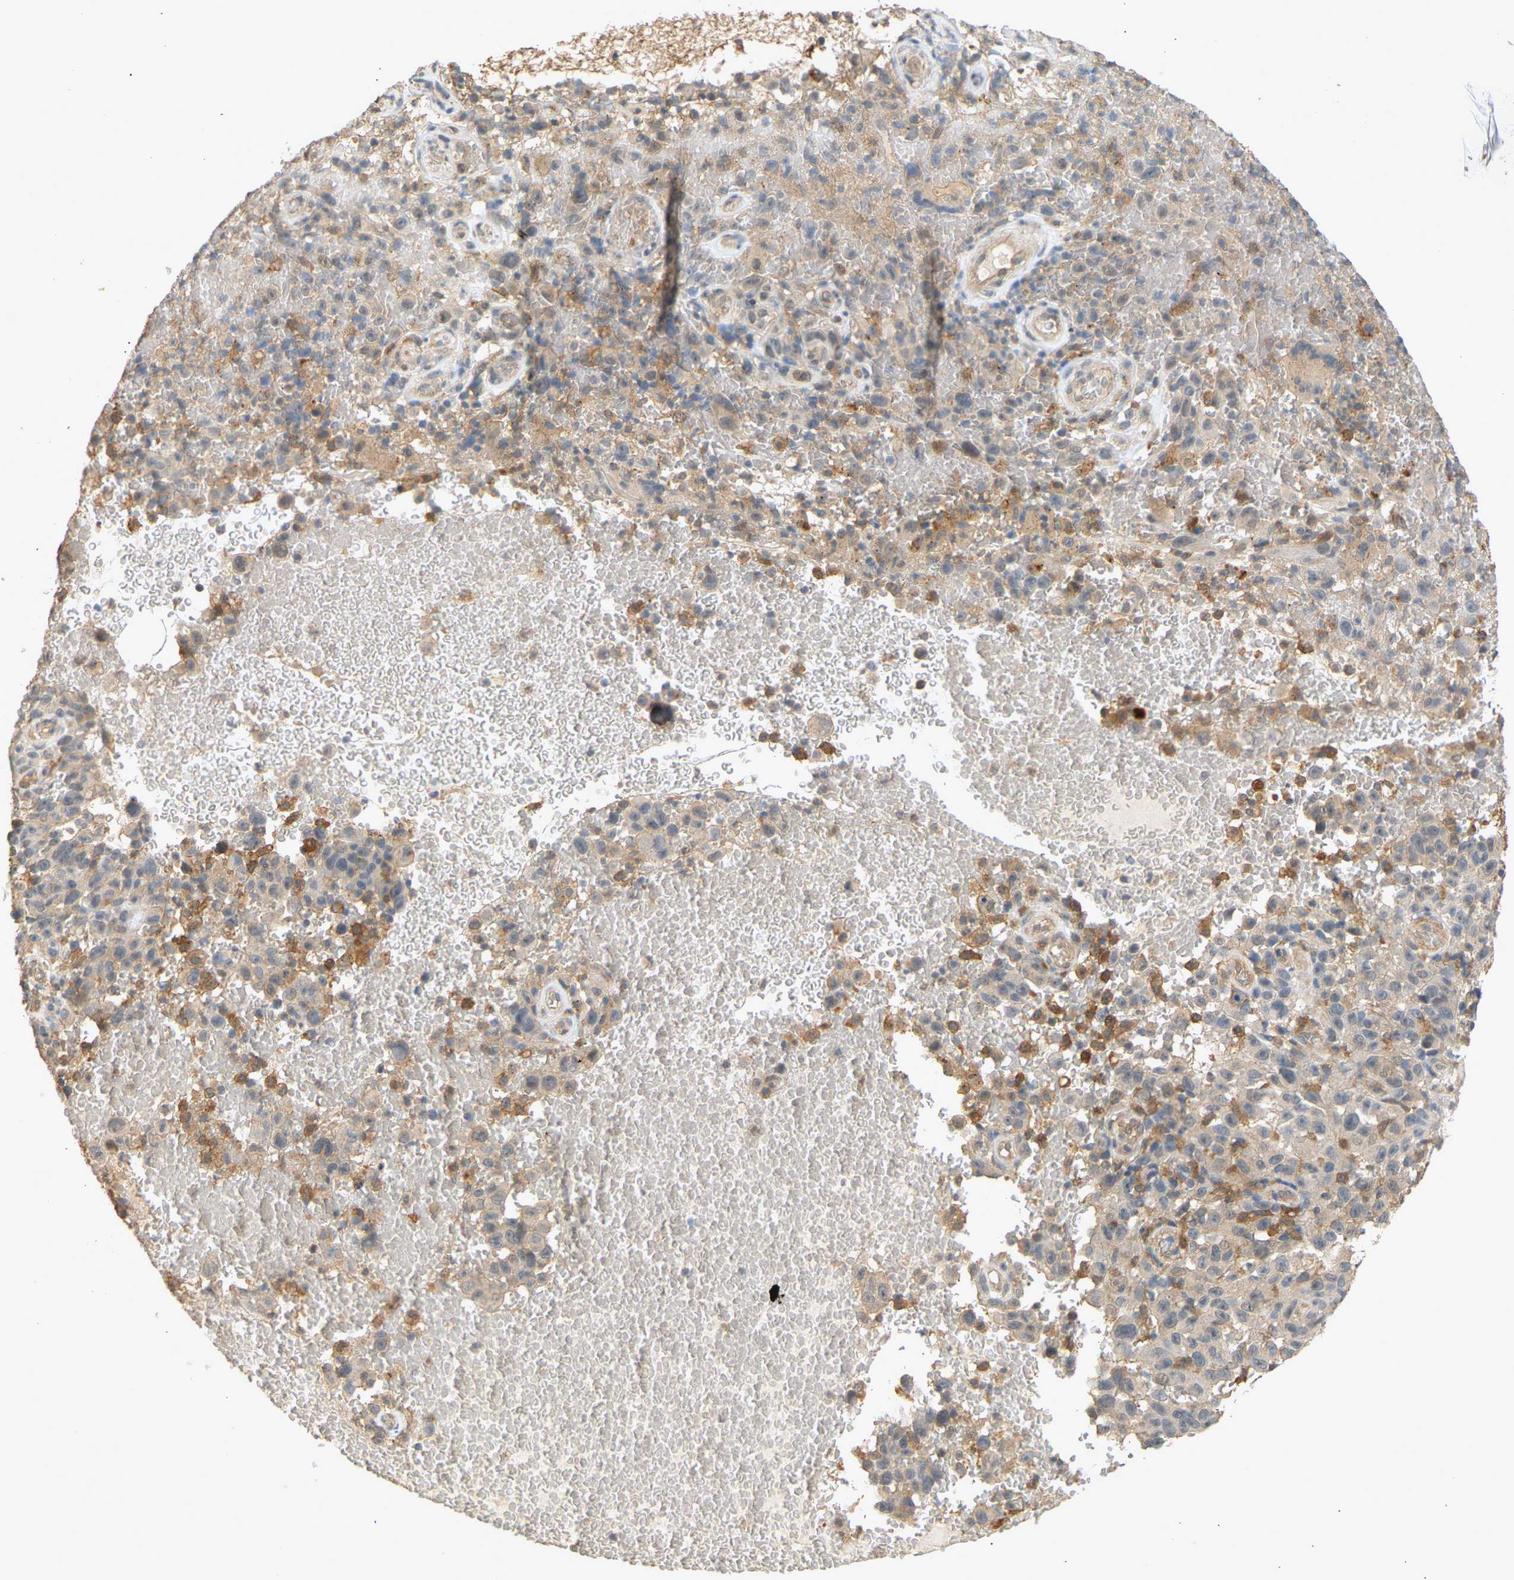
{"staining": {"intensity": "weak", "quantity": "25%-75%", "location": "cytoplasmic/membranous"}, "tissue": "melanoma", "cell_type": "Tumor cells", "image_type": "cancer", "snomed": [{"axis": "morphology", "description": "Malignant melanoma, NOS"}, {"axis": "topography", "description": "Skin"}], "caption": "Human melanoma stained with a brown dye shows weak cytoplasmic/membranous positive staining in about 25%-75% of tumor cells.", "gene": "RGL1", "patient": {"sex": "female", "age": 82}}